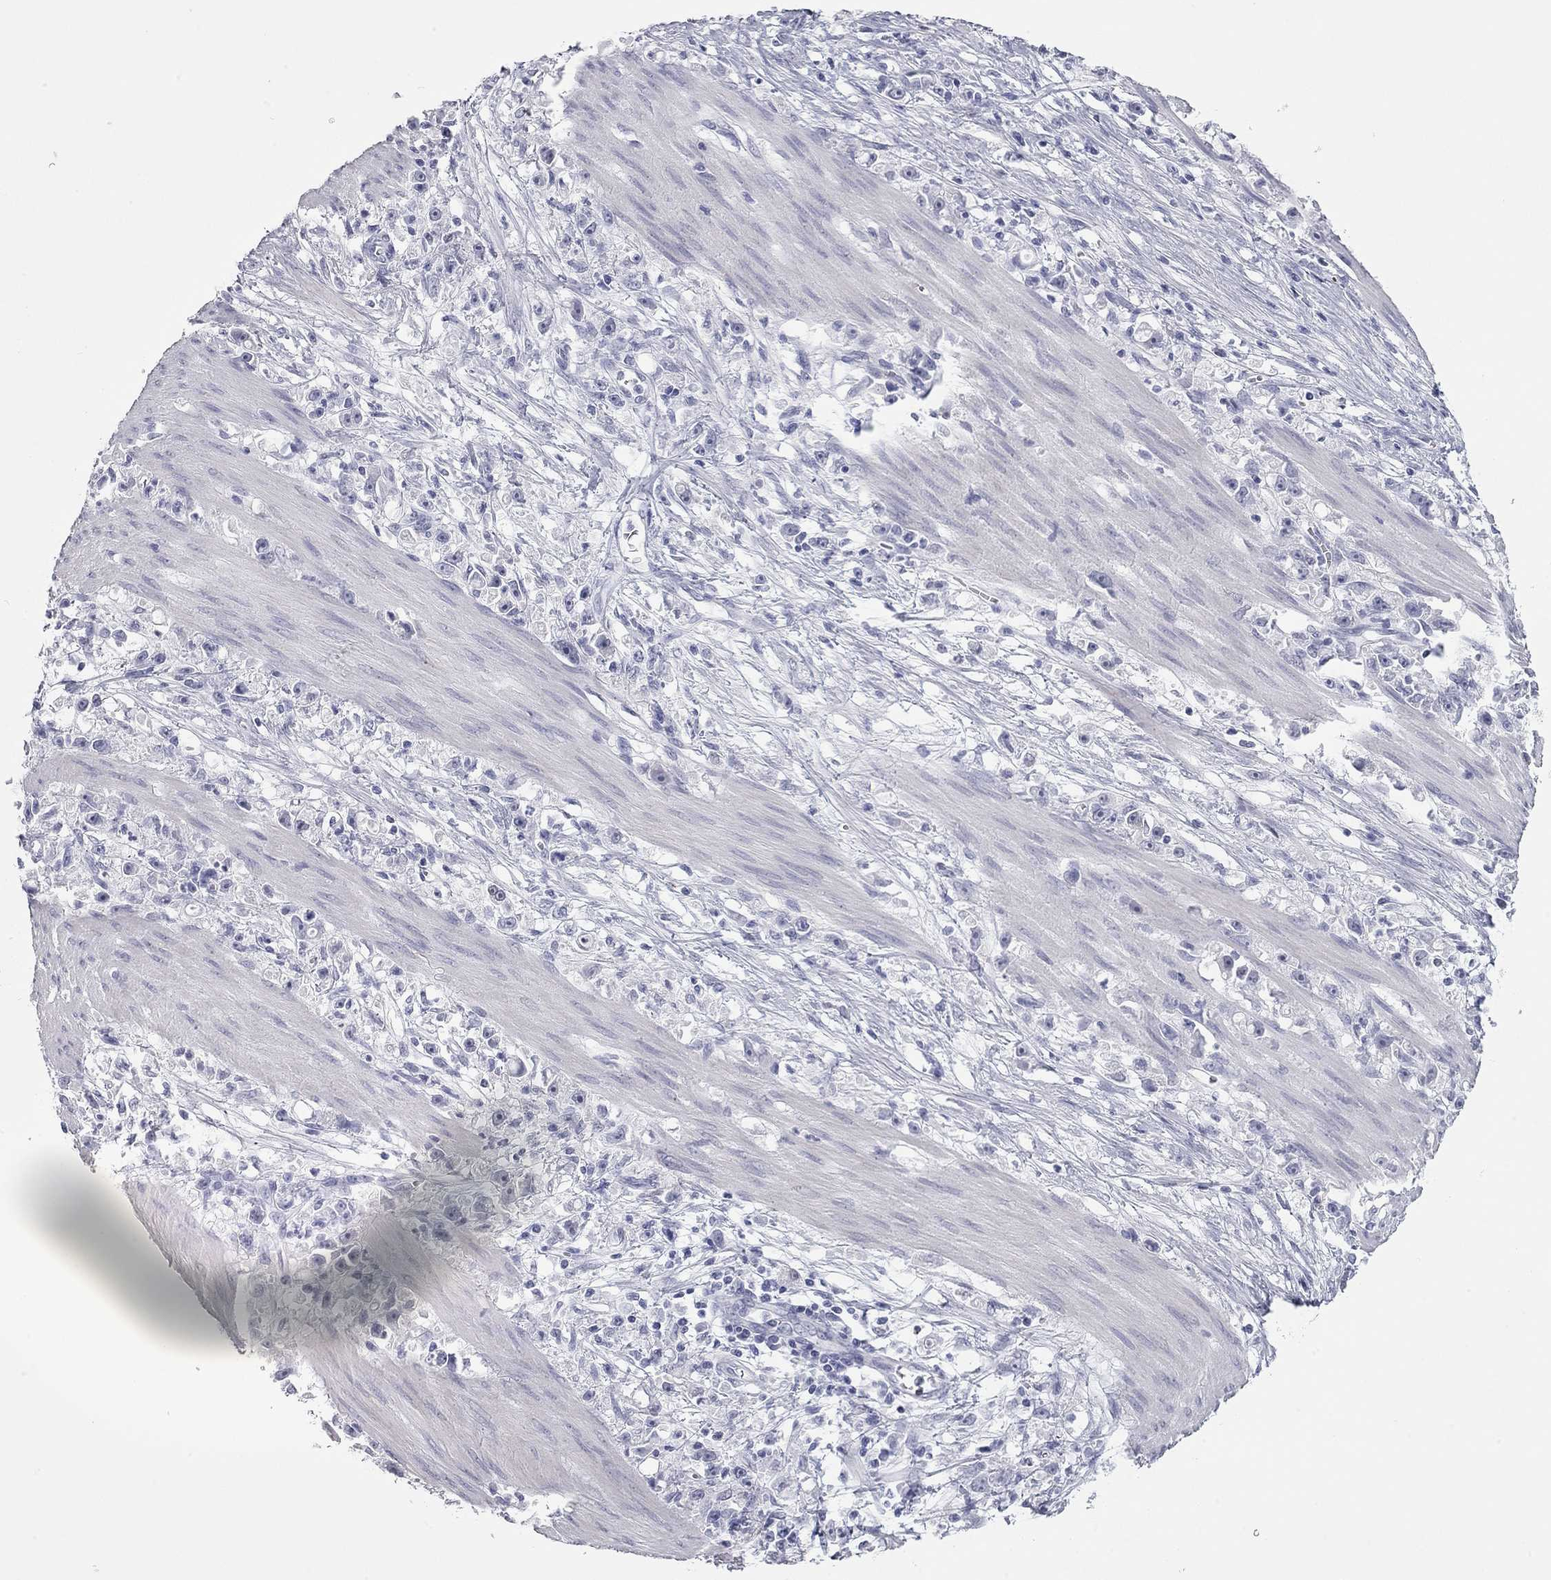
{"staining": {"intensity": "negative", "quantity": "none", "location": "none"}, "tissue": "stomach cancer", "cell_type": "Tumor cells", "image_type": "cancer", "snomed": [{"axis": "morphology", "description": "Adenocarcinoma, NOS"}, {"axis": "topography", "description": "Stomach"}], "caption": "Image shows no protein expression in tumor cells of stomach adenocarcinoma tissue.", "gene": "AK8", "patient": {"sex": "female", "age": 59}}